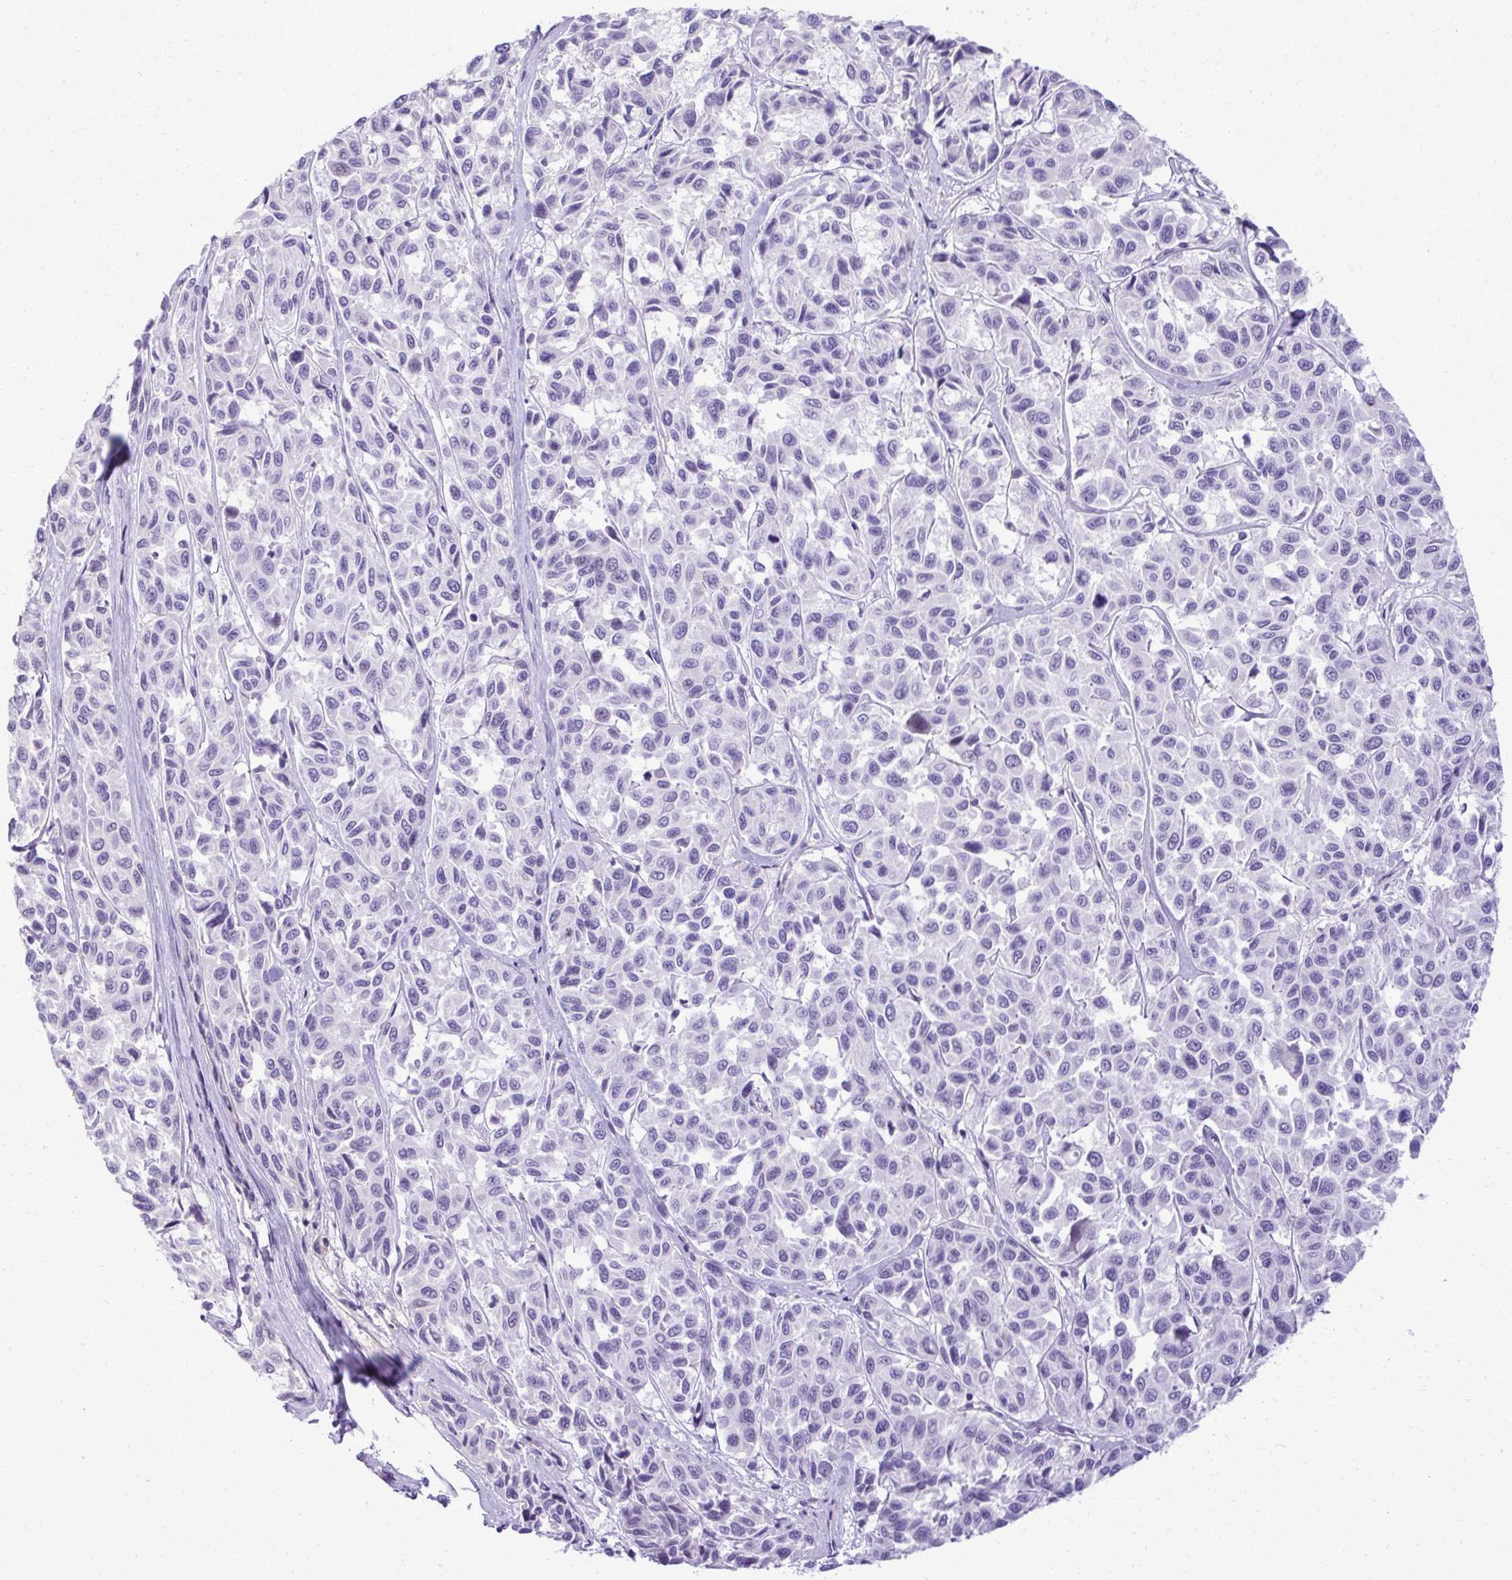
{"staining": {"intensity": "negative", "quantity": "none", "location": "none"}, "tissue": "melanoma", "cell_type": "Tumor cells", "image_type": "cancer", "snomed": [{"axis": "morphology", "description": "Malignant melanoma, NOS"}, {"axis": "topography", "description": "Skin"}], "caption": "The image shows no significant staining in tumor cells of malignant melanoma.", "gene": "PITPNM3", "patient": {"sex": "female", "age": 66}}